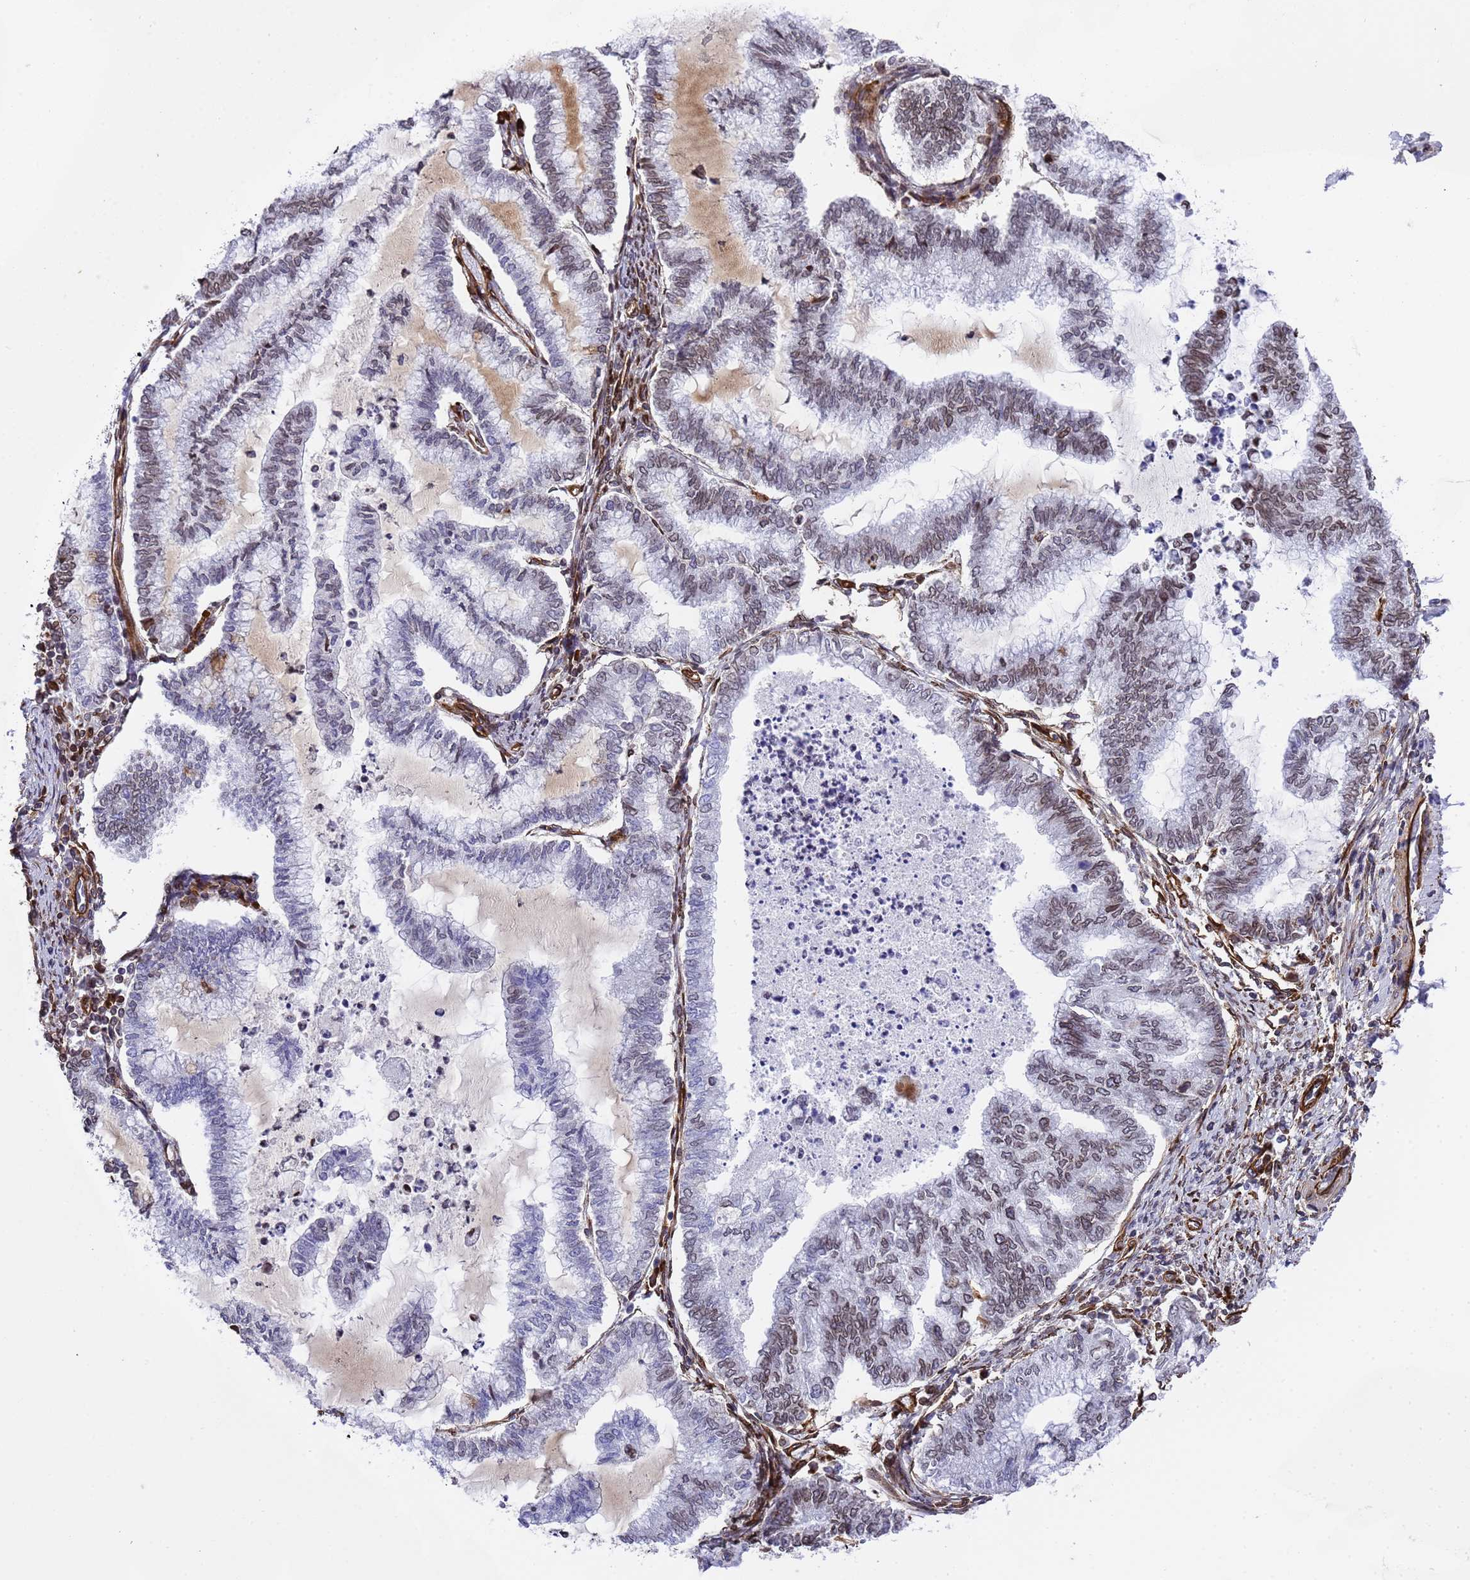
{"staining": {"intensity": "moderate", "quantity": "<25%", "location": "nuclear"}, "tissue": "endometrial cancer", "cell_type": "Tumor cells", "image_type": "cancer", "snomed": [{"axis": "morphology", "description": "Adenocarcinoma, NOS"}, {"axis": "topography", "description": "Endometrium"}], "caption": "Tumor cells show low levels of moderate nuclear staining in approximately <25% of cells in human endometrial adenocarcinoma. The staining is performed using DAB (3,3'-diaminobenzidine) brown chromogen to label protein expression. The nuclei are counter-stained blue using hematoxylin.", "gene": "IGFBP7", "patient": {"sex": "female", "age": 79}}